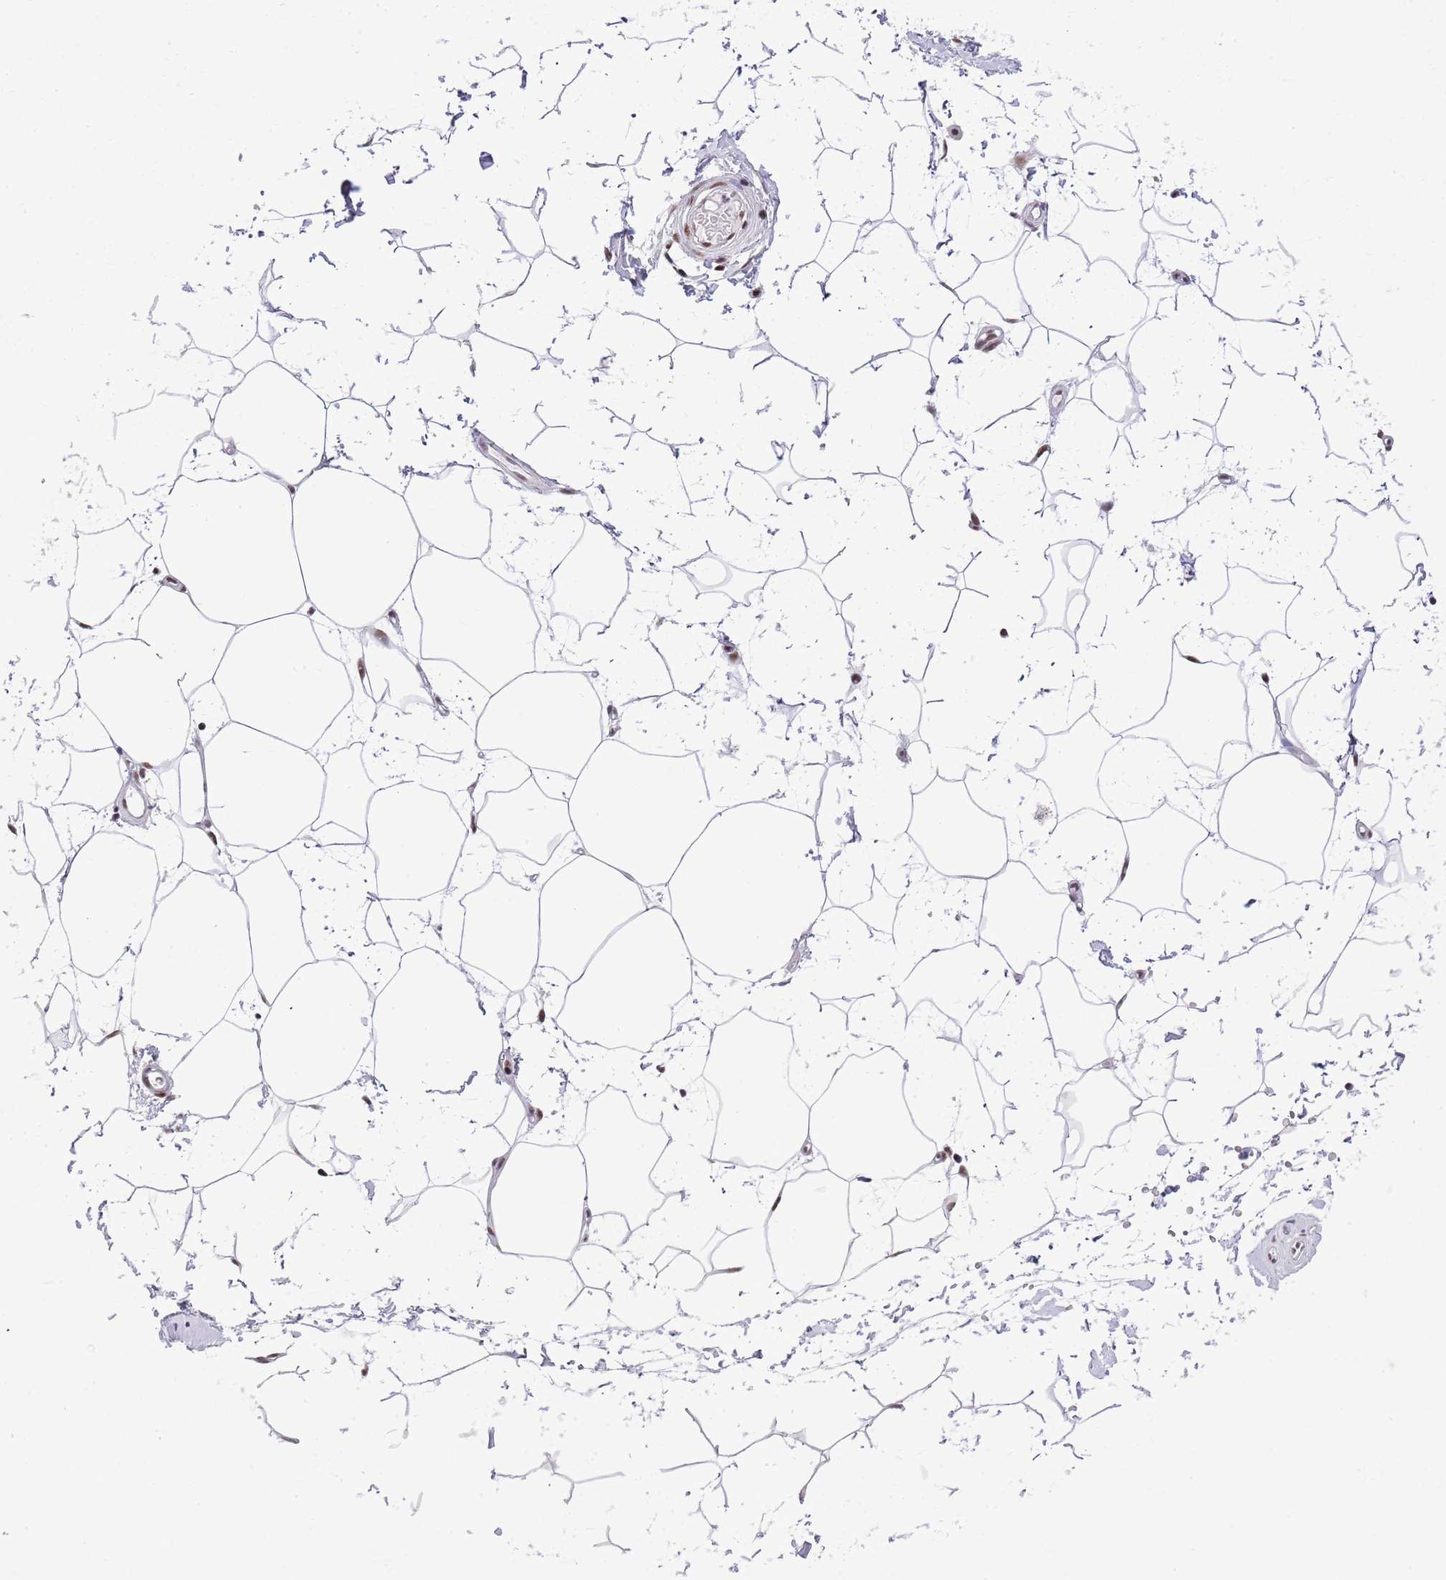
{"staining": {"intensity": "moderate", "quantity": "25%-75%", "location": "nuclear"}, "tissue": "adipose tissue", "cell_type": "Adipocytes", "image_type": "normal", "snomed": [{"axis": "morphology", "description": "Normal tissue, NOS"}, {"axis": "topography", "description": "Soft tissue"}, {"axis": "topography", "description": "Adipose tissue"}, {"axis": "topography", "description": "Vascular tissue"}, {"axis": "topography", "description": "Peripheral nerve tissue"}], "caption": "Immunohistochemistry histopathology image of normal human adipose tissue stained for a protein (brown), which shows medium levels of moderate nuclear expression in approximately 25%-75% of adipocytes.", "gene": "SF3A2", "patient": {"sex": "male", "age": 74}}